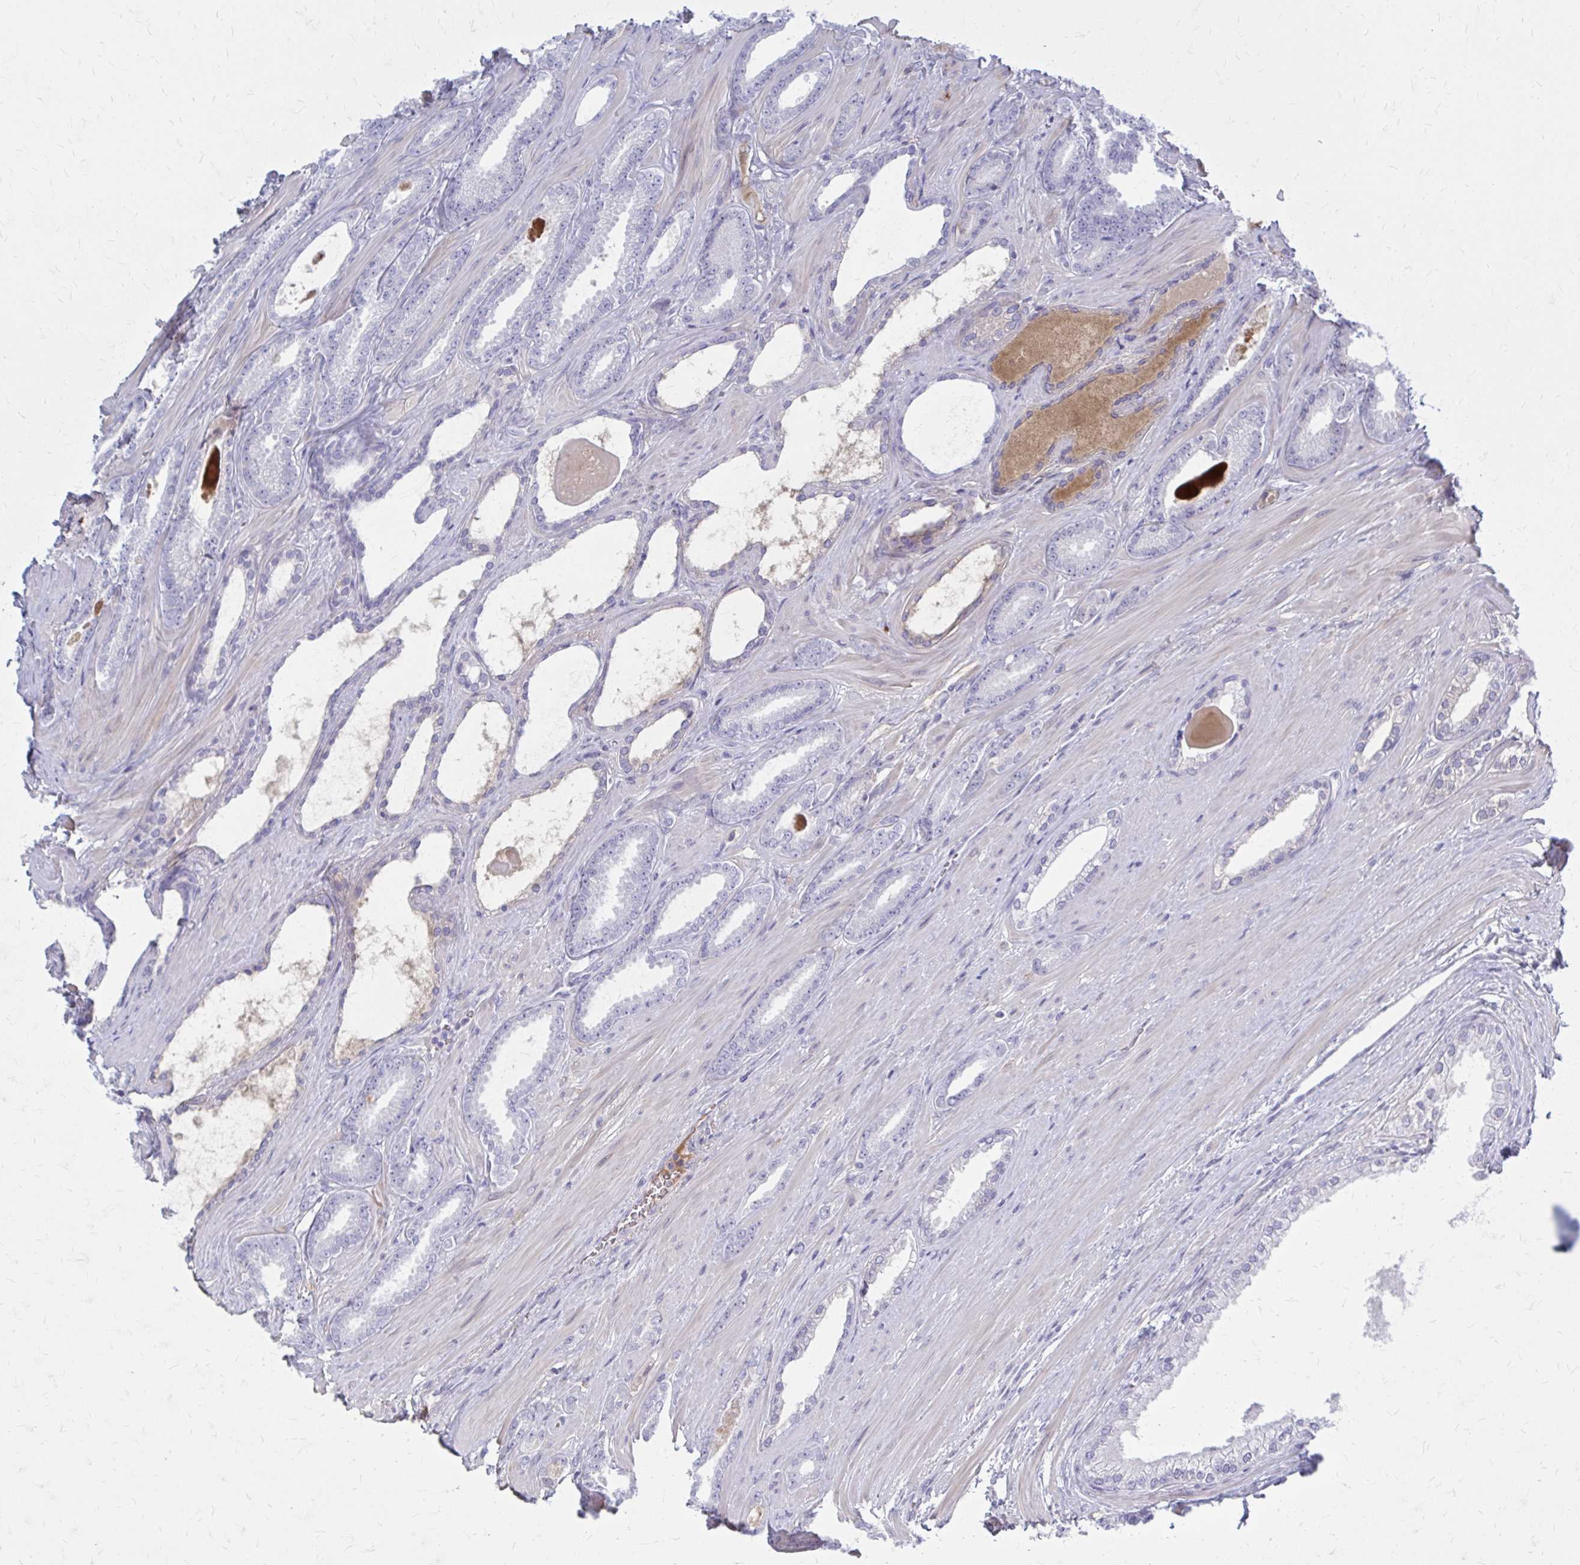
{"staining": {"intensity": "negative", "quantity": "none", "location": "none"}, "tissue": "prostate cancer", "cell_type": "Tumor cells", "image_type": "cancer", "snomed": [{"axis": "morphology", "description": "Adenocarcinoma, Low grade"}, {"axis": "topography", "description": "Prostate"}], "caption": "An immunohistochemistry (IHC) micrograph of prostate cancer is shown. There is no staining in tumor cells of prostate cancer.", "gene": "SERPIND1", "patient": {"sex": "male", "age": 61}}